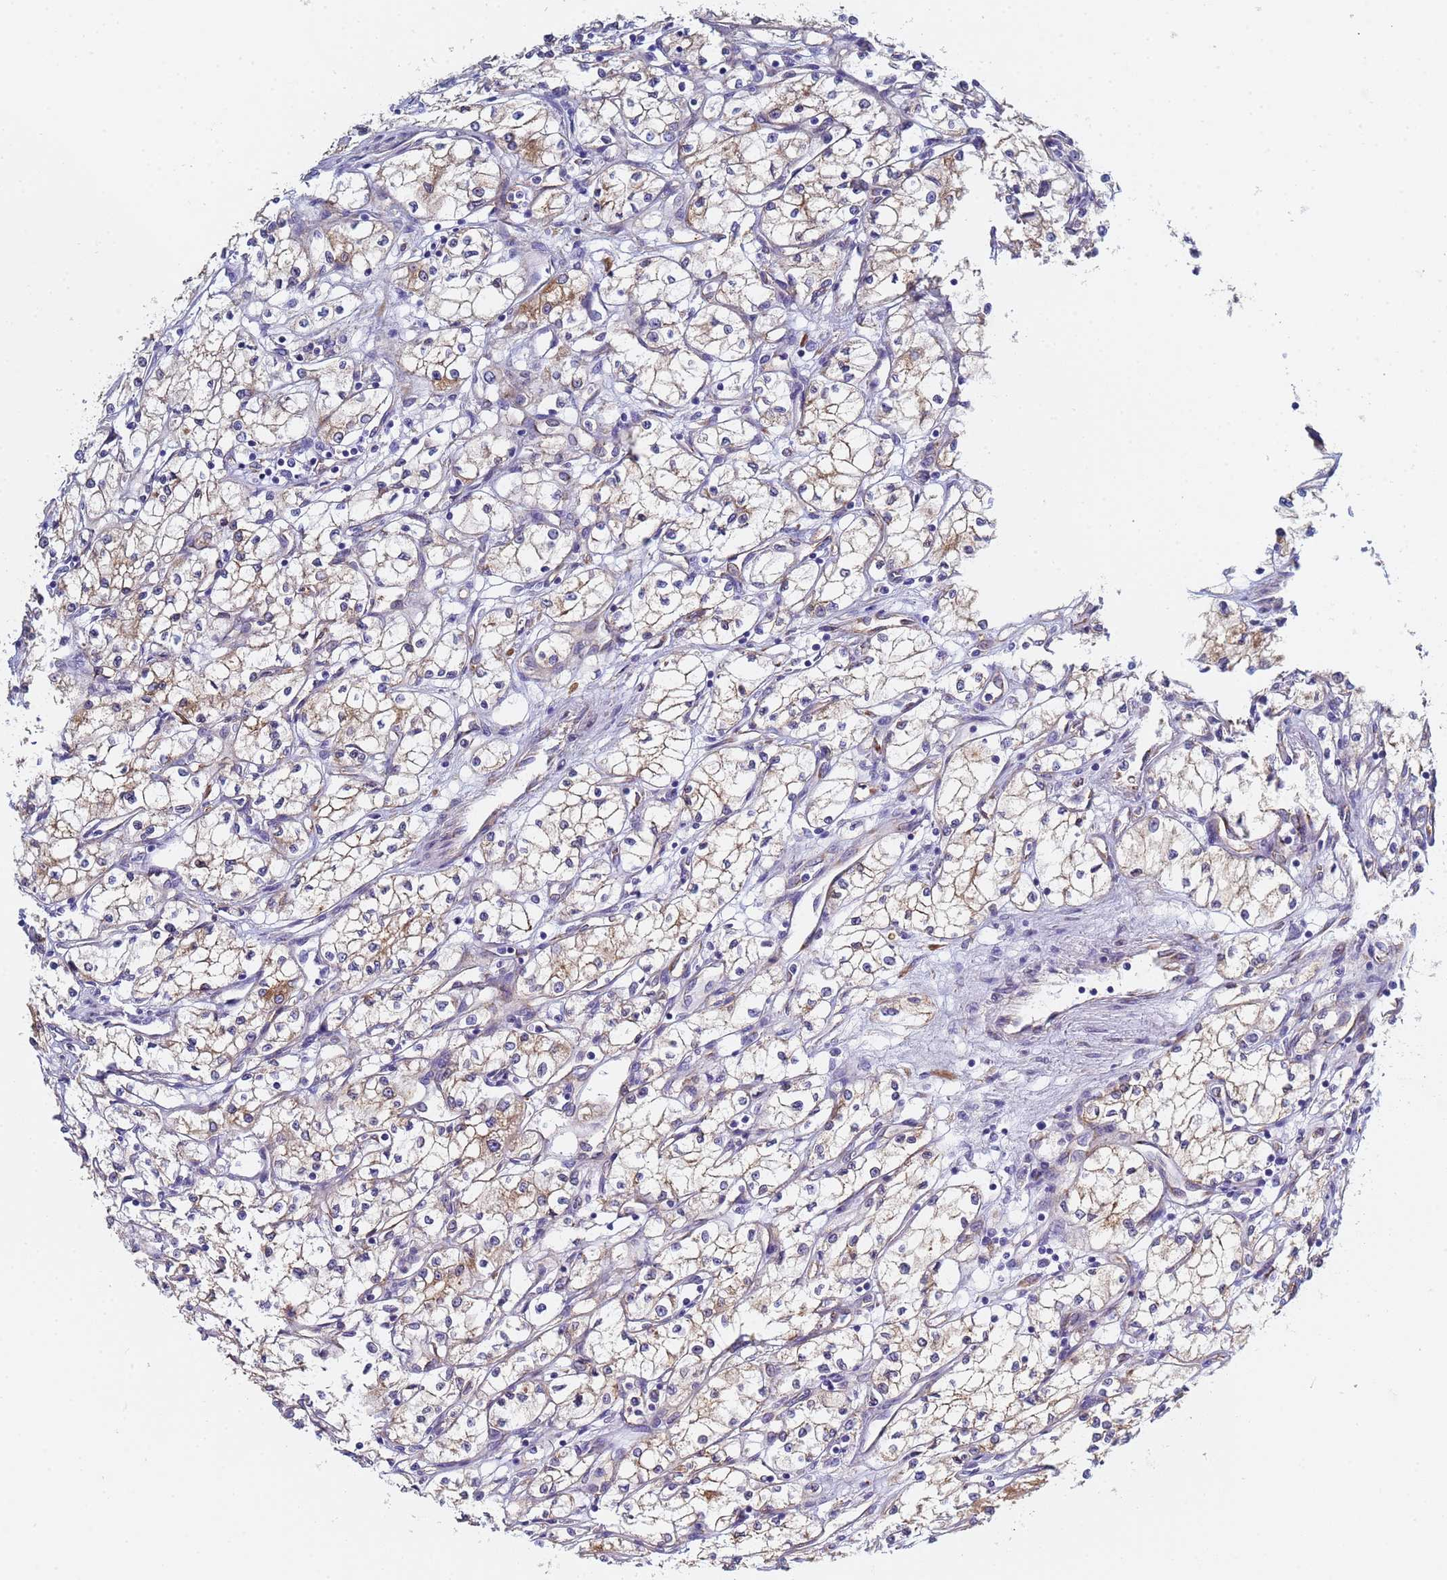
{"staining": {"intensity": "weak", "quantity": "25%-75%", "location": "cytoplasmic/membranous"}, "tissue": "renal cancer", "cell_type": "Tumor cells", "image_type": "cancer", "snomed": [{"axis": "morphology", "description": "Adenocarcinoma, NOS"}, {"axis": "topography", "description": "Kidney"}], "caption": "IHC (DAB (3,3'-diaminobenzidine)) staining of human adenocarcinoma (renal) reveals weak cytoplasmic/membranous protein positivity in about 25%-75% of tumor cells.", "gene": "GDAP2", "patient": {"sex": "male", "age": 59}}